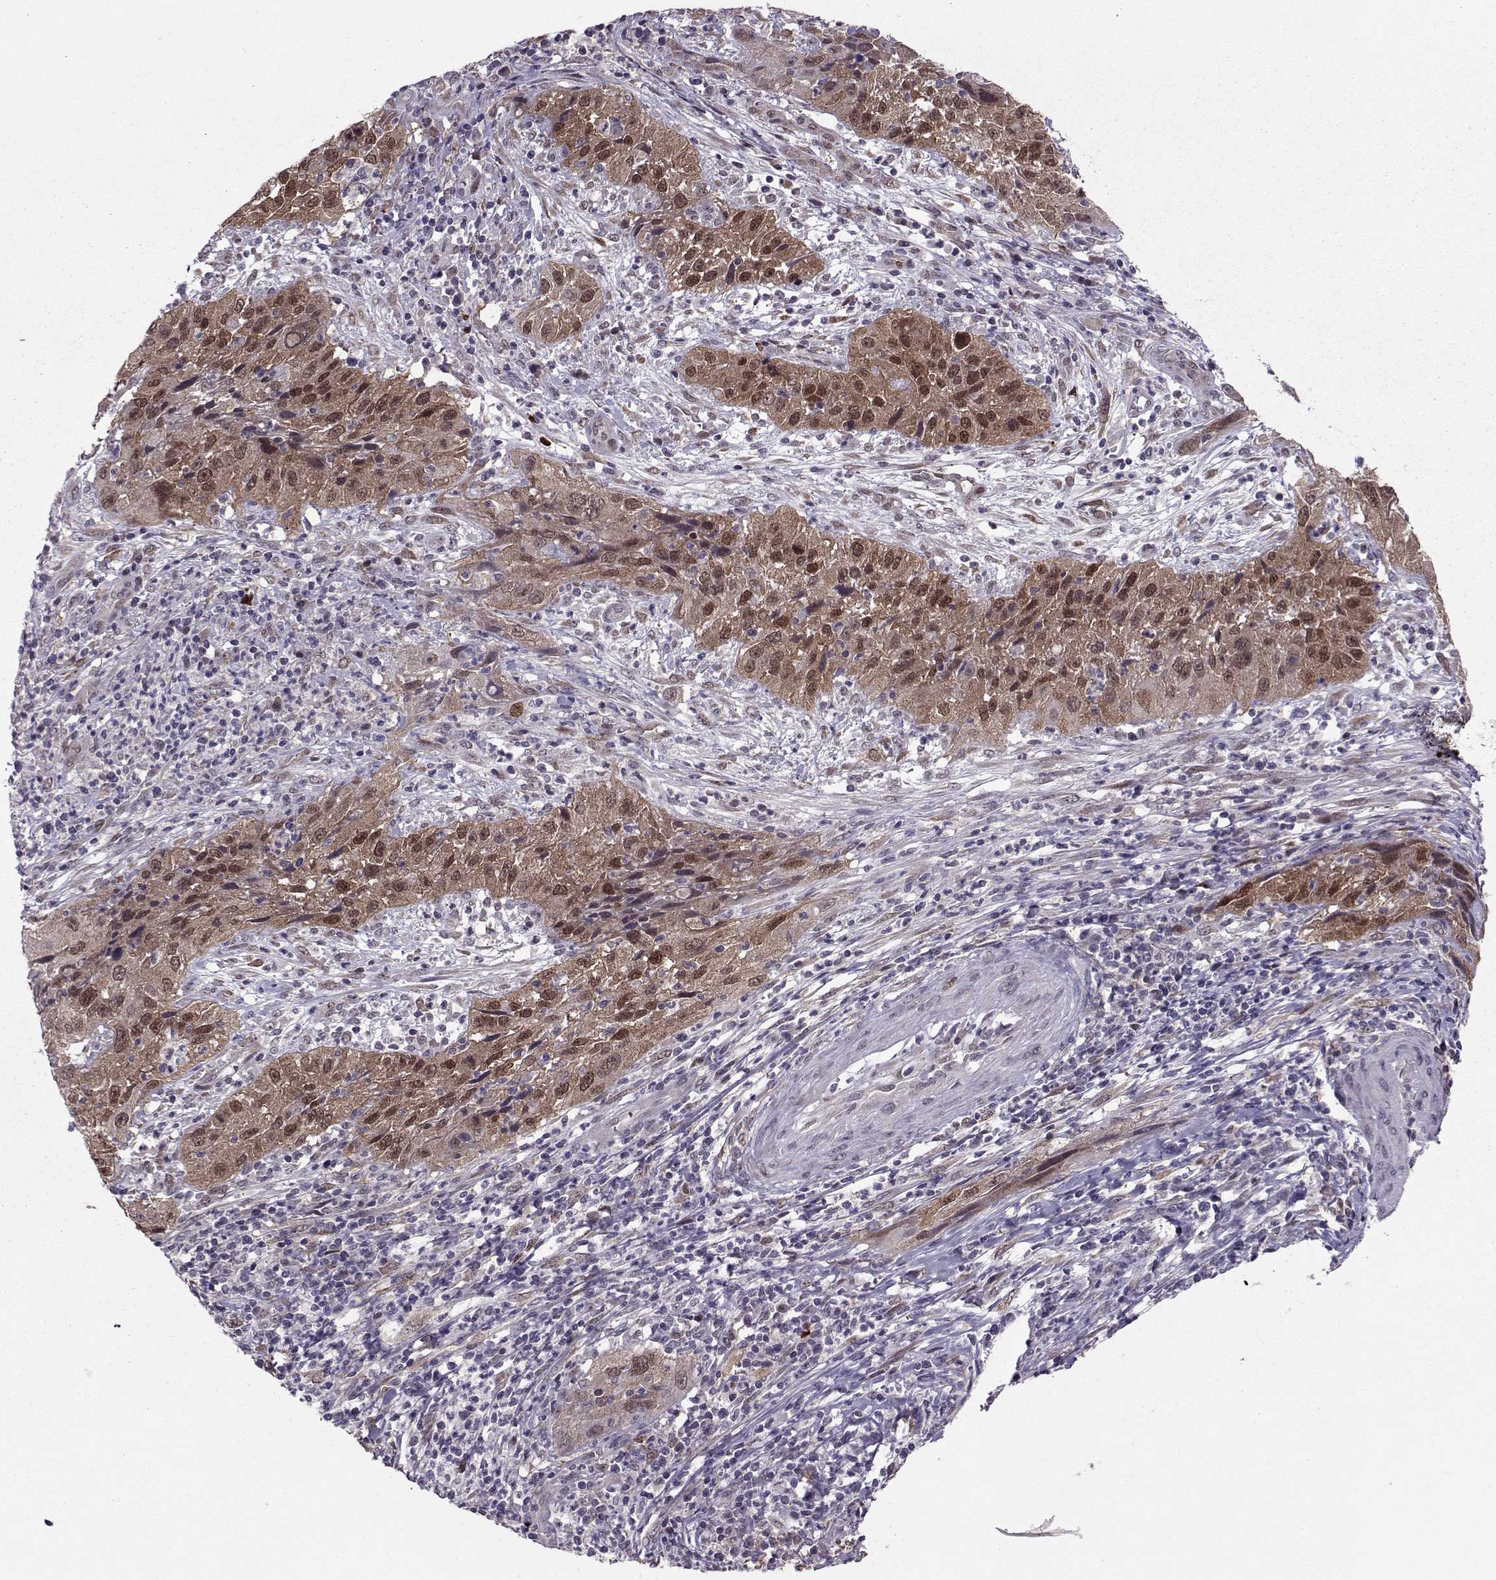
{"staining": {"intensity": "strong", "quantity": "25%-75%", "location": "nuclear"}, "tissue": "cervical cancer", "cell_type": "Tumor cells", "image_type": "cancer", "snomed": [{"axis": "morphology", "description": "Squamous cell carcinoma, NOS"}, {"axis": "topography", "description": "Cervix"}], "caption": "Strong nuclear expression for a protein is present in approximately 25%-75% of tumor cells of squamous cell carcinoma (cervical) using immunohistochemistry.", "gene": "CDK4", "patient": {"sex": "female", "age": 32}}